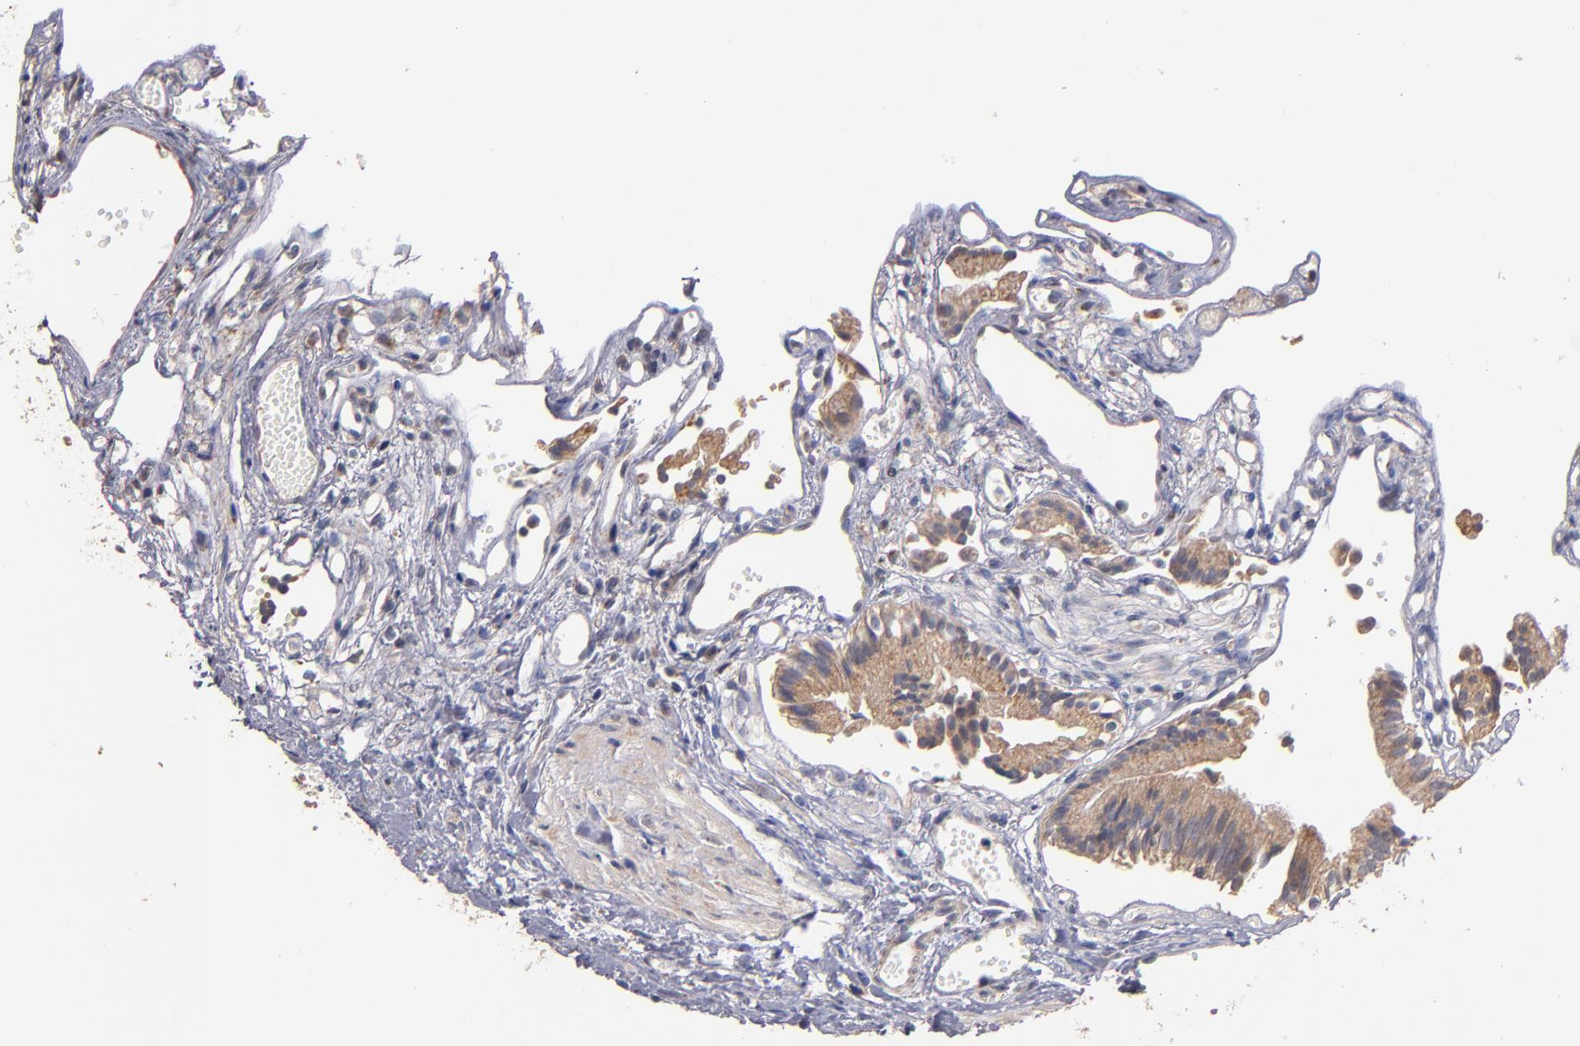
{"staining": {"intensity": "moderate", "quantity": ">75%", "location": "cytoplasmic/membranous"}, "tissue": "gallbladder", "cell_type": "Glandular cells", "image_type": "normal", "snomed": [{"axis": "morphology", "description": "Normal tissue, NOS"}, {"axis": "topography", "description": "Gallbladder"}], "caption": "This photomicrograph demonstrates normal gallbladder stained with immunohistochemistry (IHC) to label a protein in brown. The cytoplasmic/membranous of glandular cells show moderate positivity for the protein. Nuclei are counter-stained blue.", "gene": "DIABLO", "patient": {"sex": "male", "age": 65}}